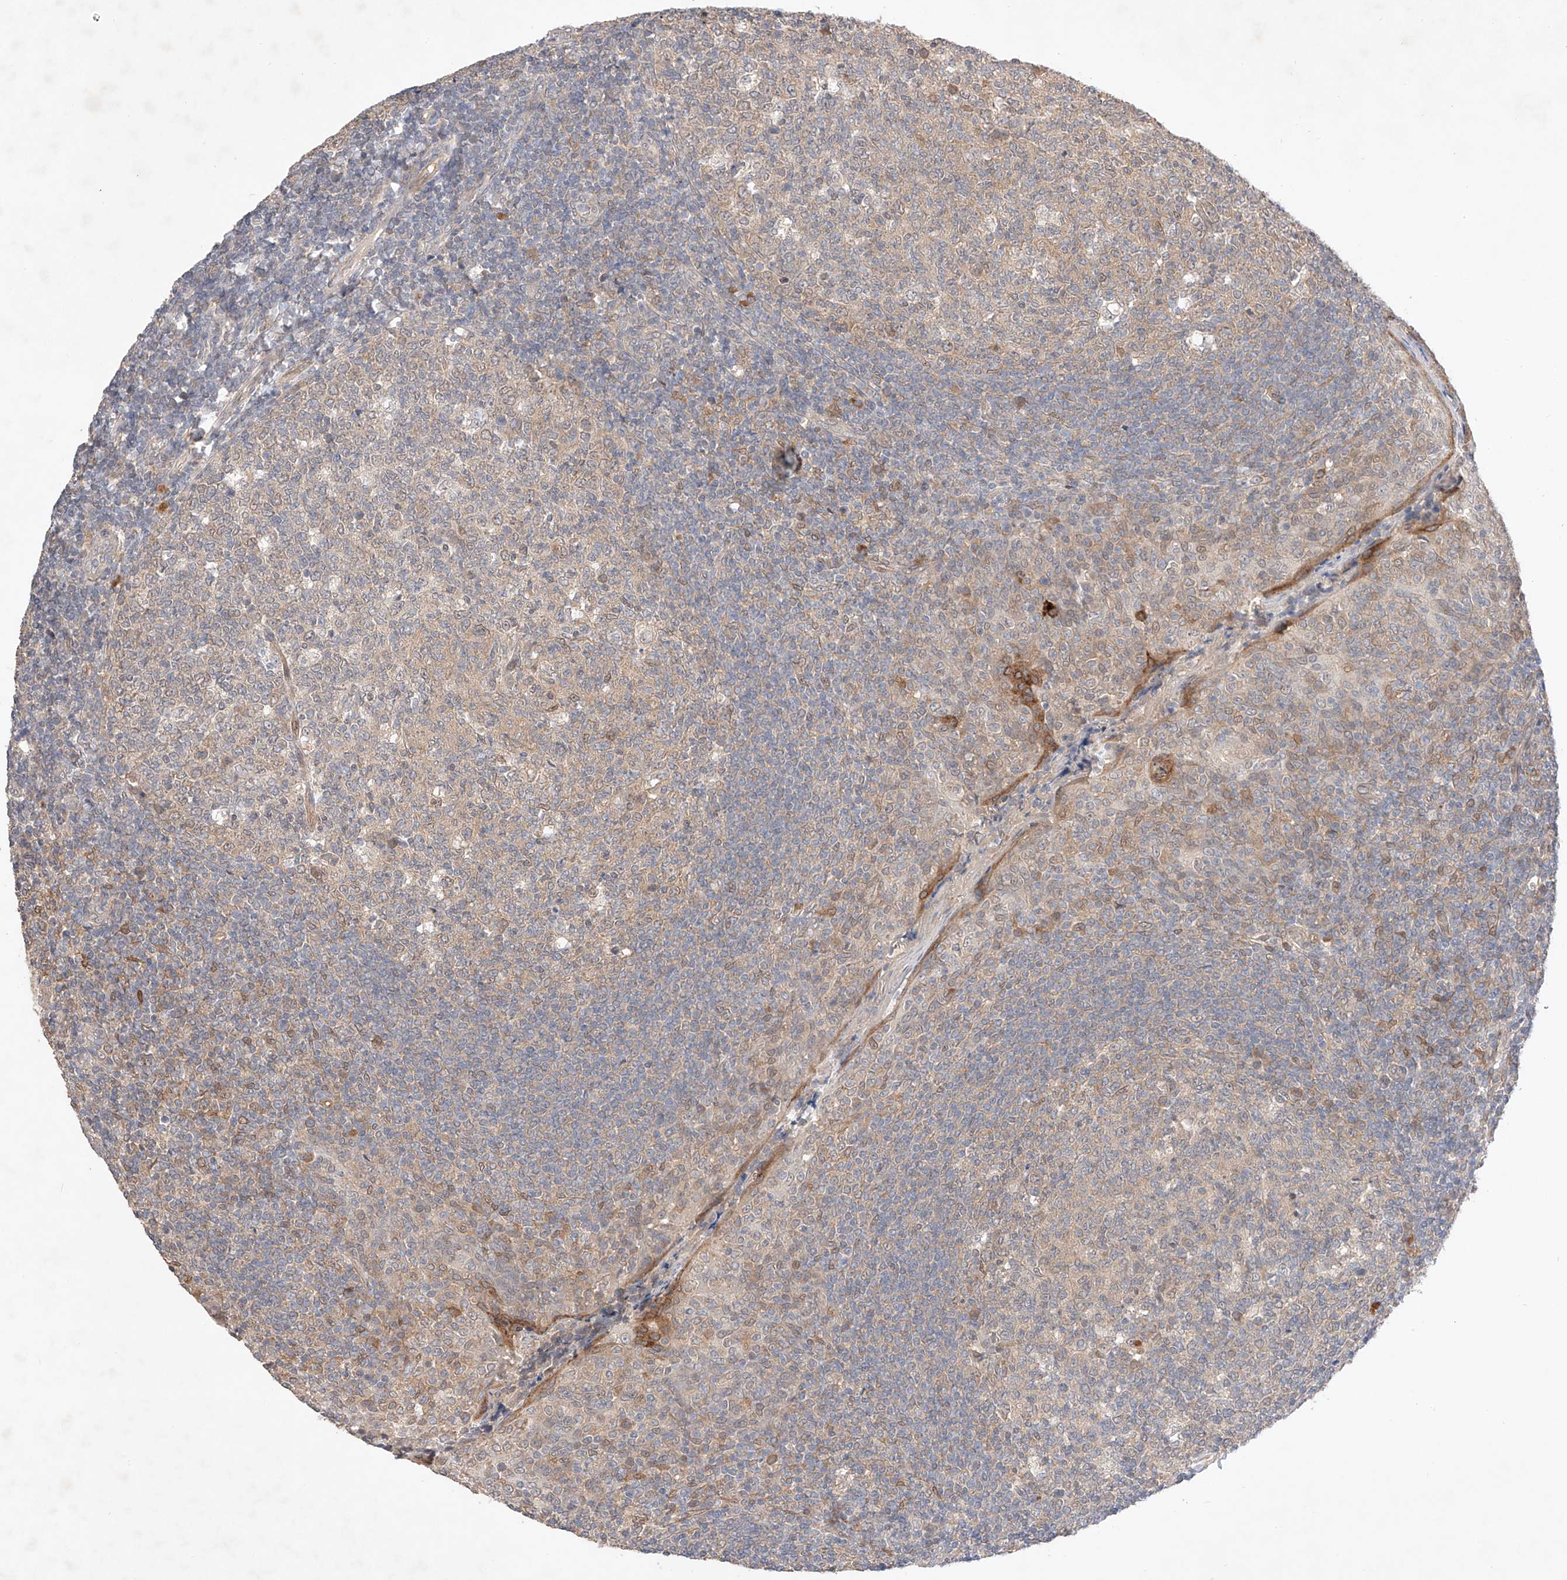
{"staining": {"intensity": "weak", "quantity": "25%-75%", "location": "cytoplasmic/membranous"}, "tissue": "tonsil", "cell_type": "Germinal center cells", "image_type": "normal", "snomed": [{"axis": "morphology", "description": "Normal tissue, NOS"}, {"axis": "topography", "description": "Tonsil"}], "caption": "Protein staining exhibits weak cytoplasmic/membranous staining in about 25%-75% of germinal center cells in unremarkable tonsil.", "gene": "ZNF124", "patient": {"sex": "female", "age": 19}}